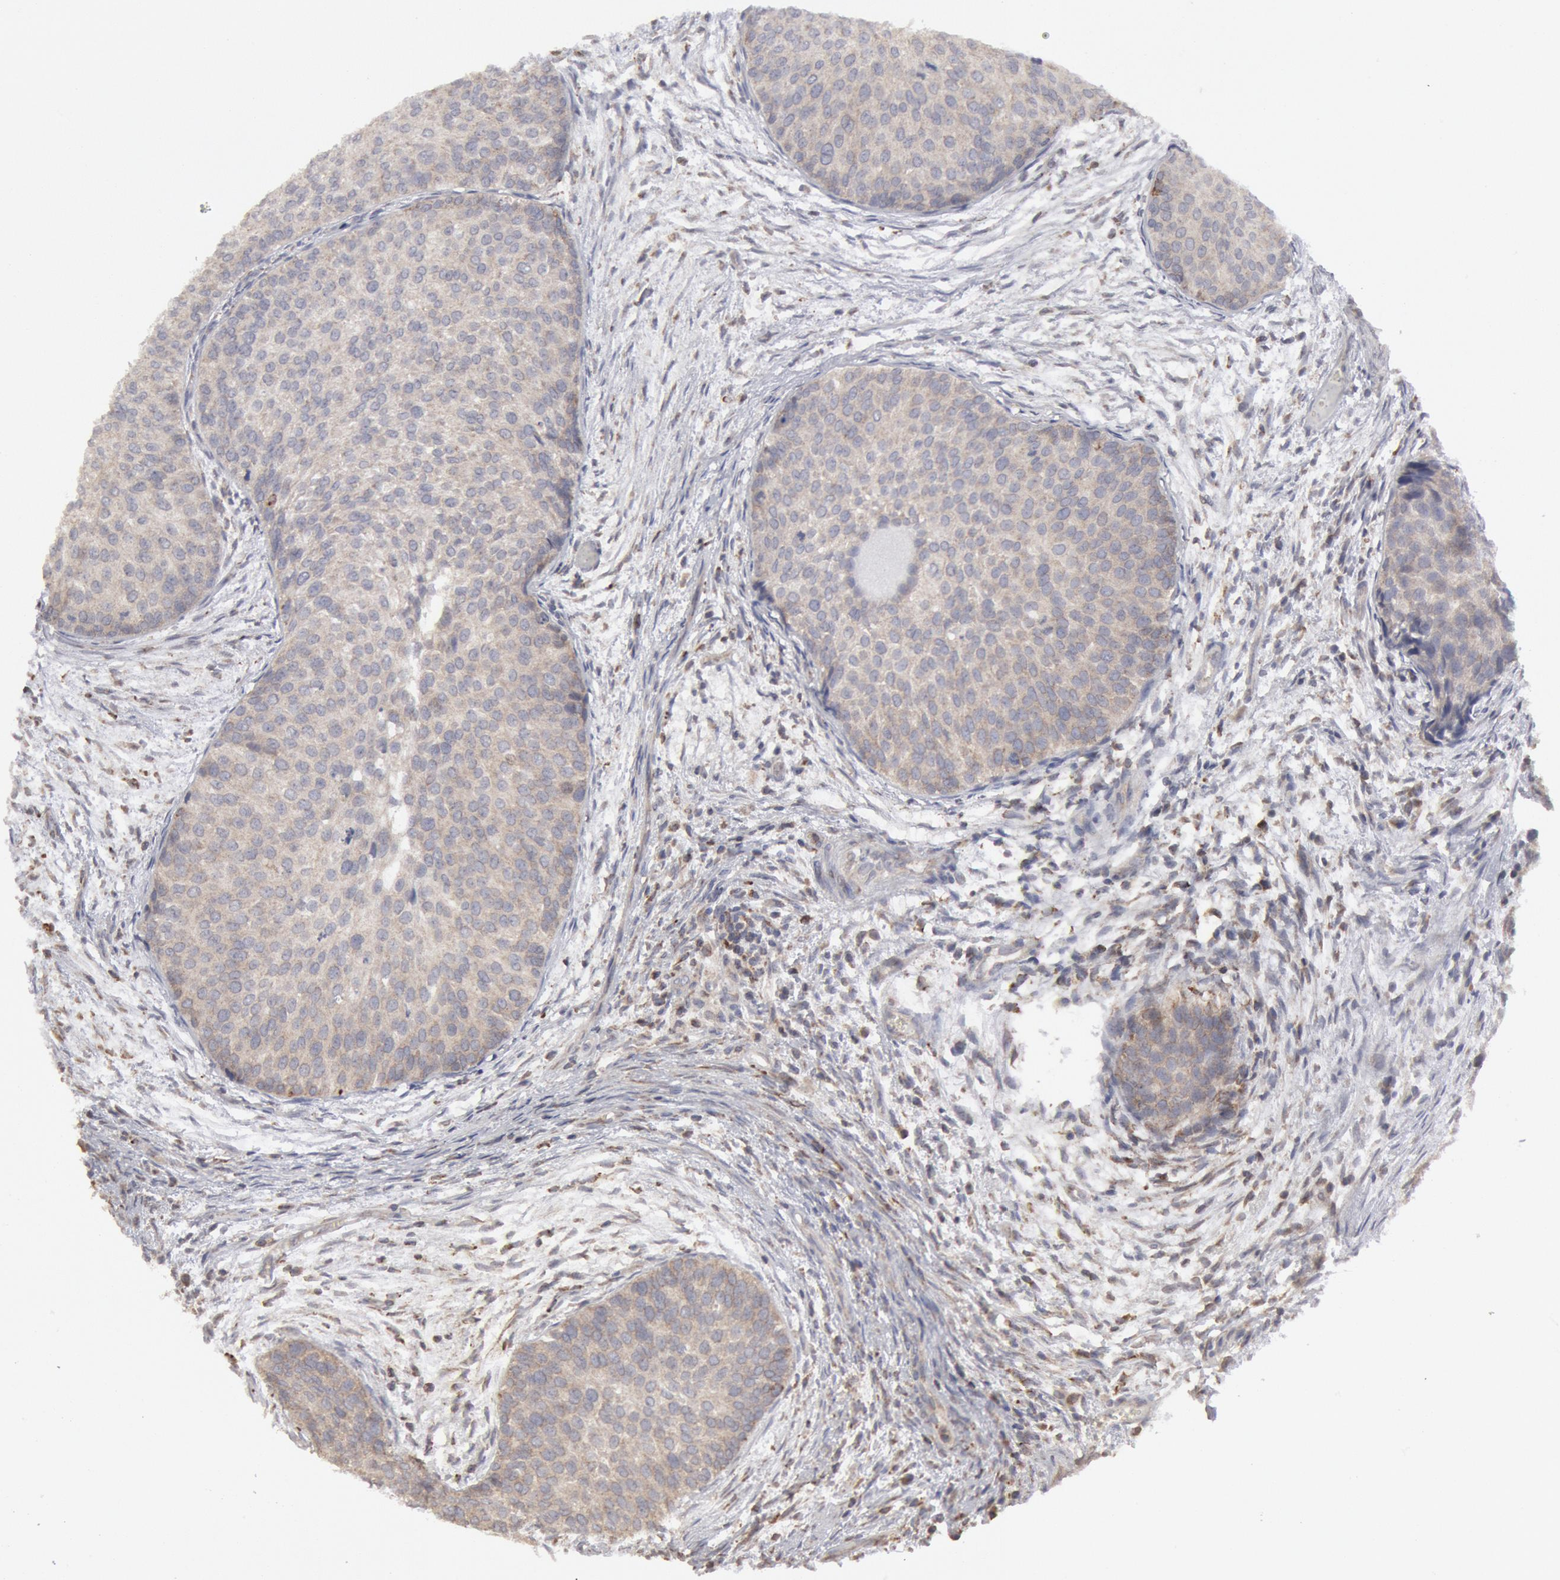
{"staining": {"intensity": "weak", "quantity": ">75%", "location": "cytoplasmic/membranous"}, "tissue": "urothelial cancer", "cell_type": "Tumor cells", "image_type": "cancer", "snomed": [{"axis": "morphology", "description": "Urothelial carcinoma, Low grade"}, {"axis": "topography", "description": "Urinary bladder"}], "caption": "A high-resolution micrograph shows immunohistochemistry (IHC) staining of low-grade urothelial carcinoma, which displays weak cytoplasmic/membranous positivity in approximately >75% of tumor cells. (Stains: DAB in brown, nuclei in blue, Microscopy: brightfield microscopy at high magnification).", "gene": "OSBPL8", "patient": {"sex": "male", "age": 84}}